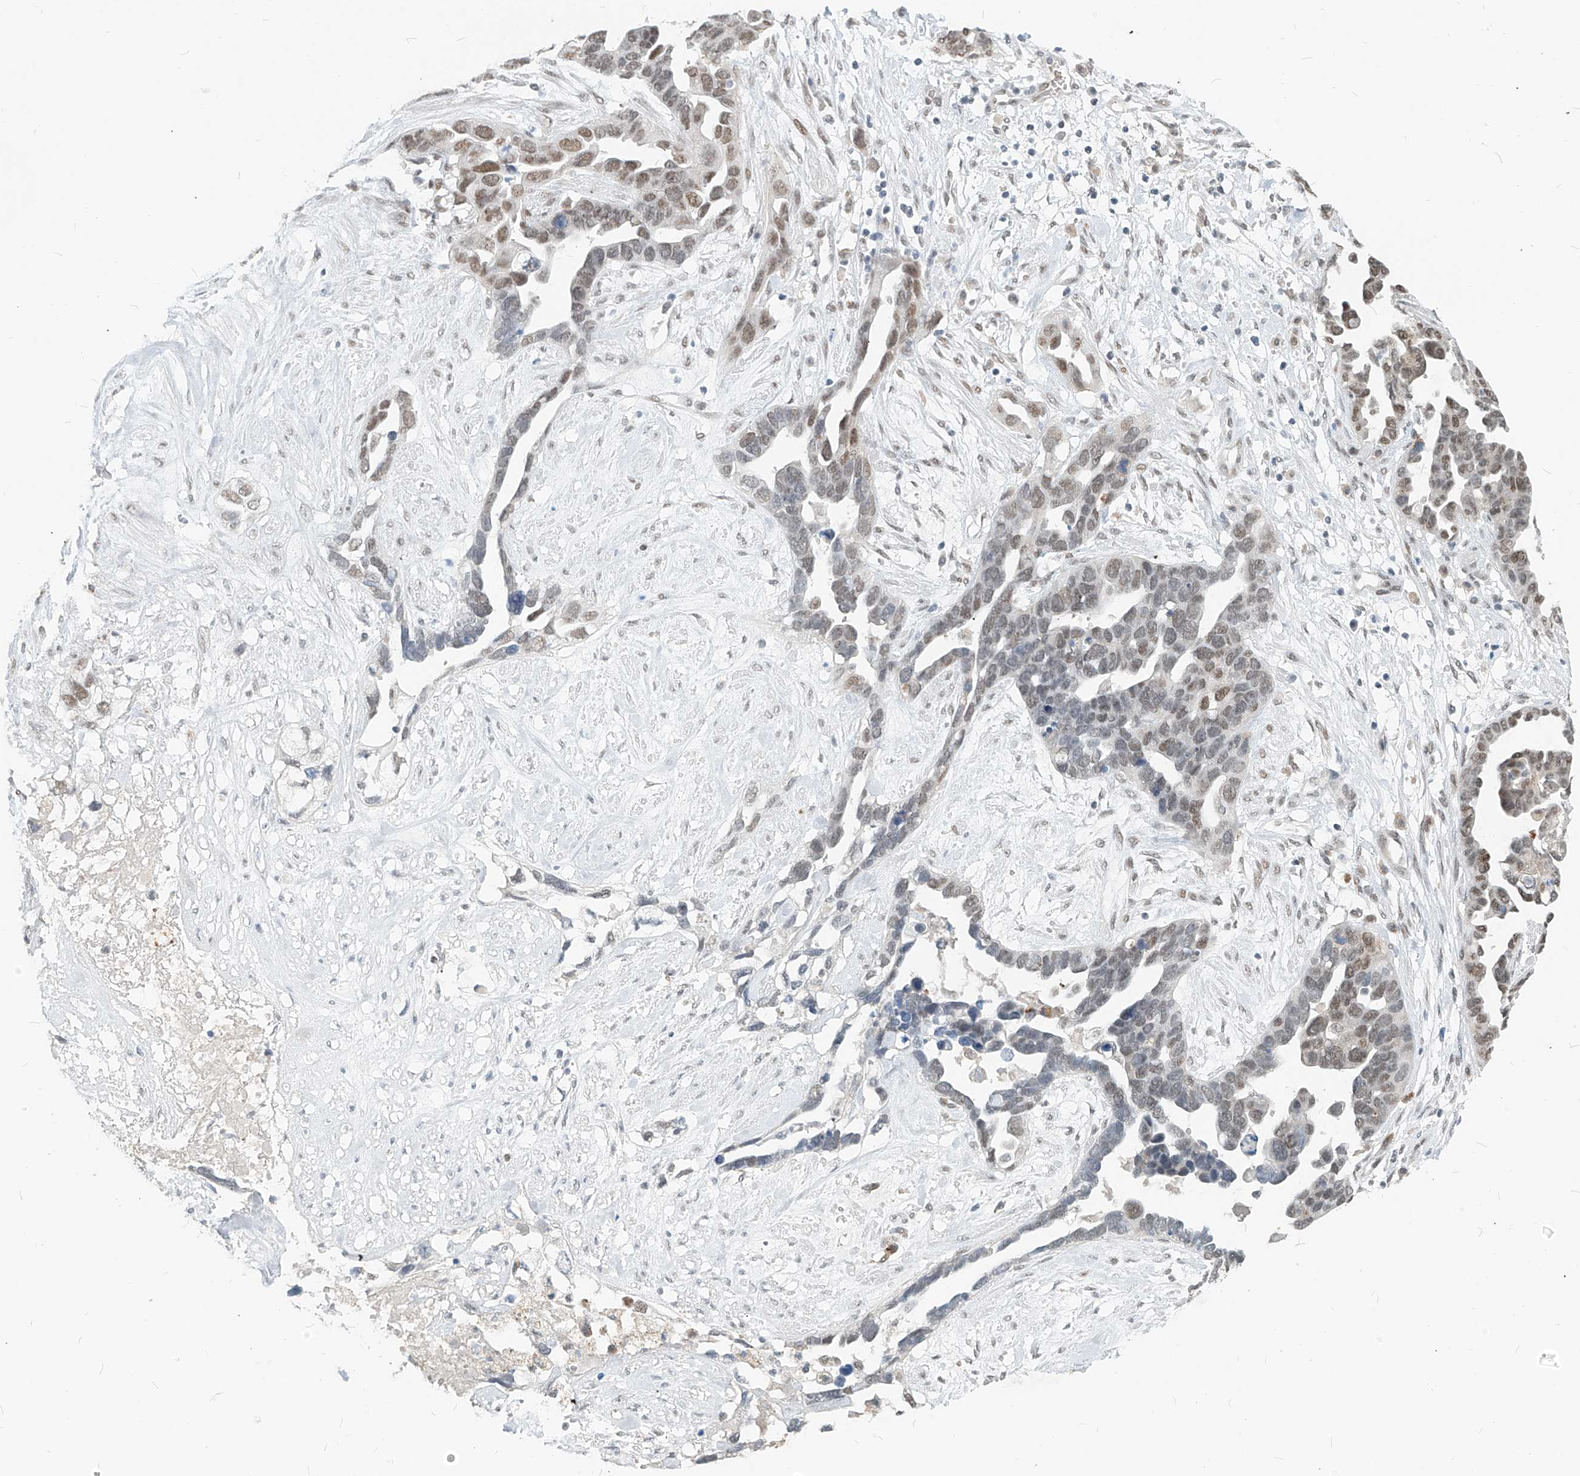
{"staining": {"intensity": "moderate", "quantity": "25%-75%", "location": "nuclear"}, "tissue": "ovarian cancer", "cell_type": "Tumor cells", "image_type": "cancer", "snomed": [{"axis": "morphology", "description": "Cystadenocarcinoma, serous, NOS"}, {"axis": "topography", "description": "Ovary"}], "caption": "Immunohistochemistry staining of ovarian serous cystadenocarcinoma, which displays medium levels of moderate nuclear expression in about 25%-75% of tumor cells indicating moderate nuclear protein expression. The staining was performed using DAB (brown) for protein detection and nuclei were counterstained in hematoxylin (blue).", "gene": "SASH1", "patient": {"sex": "female", "age": 54}}